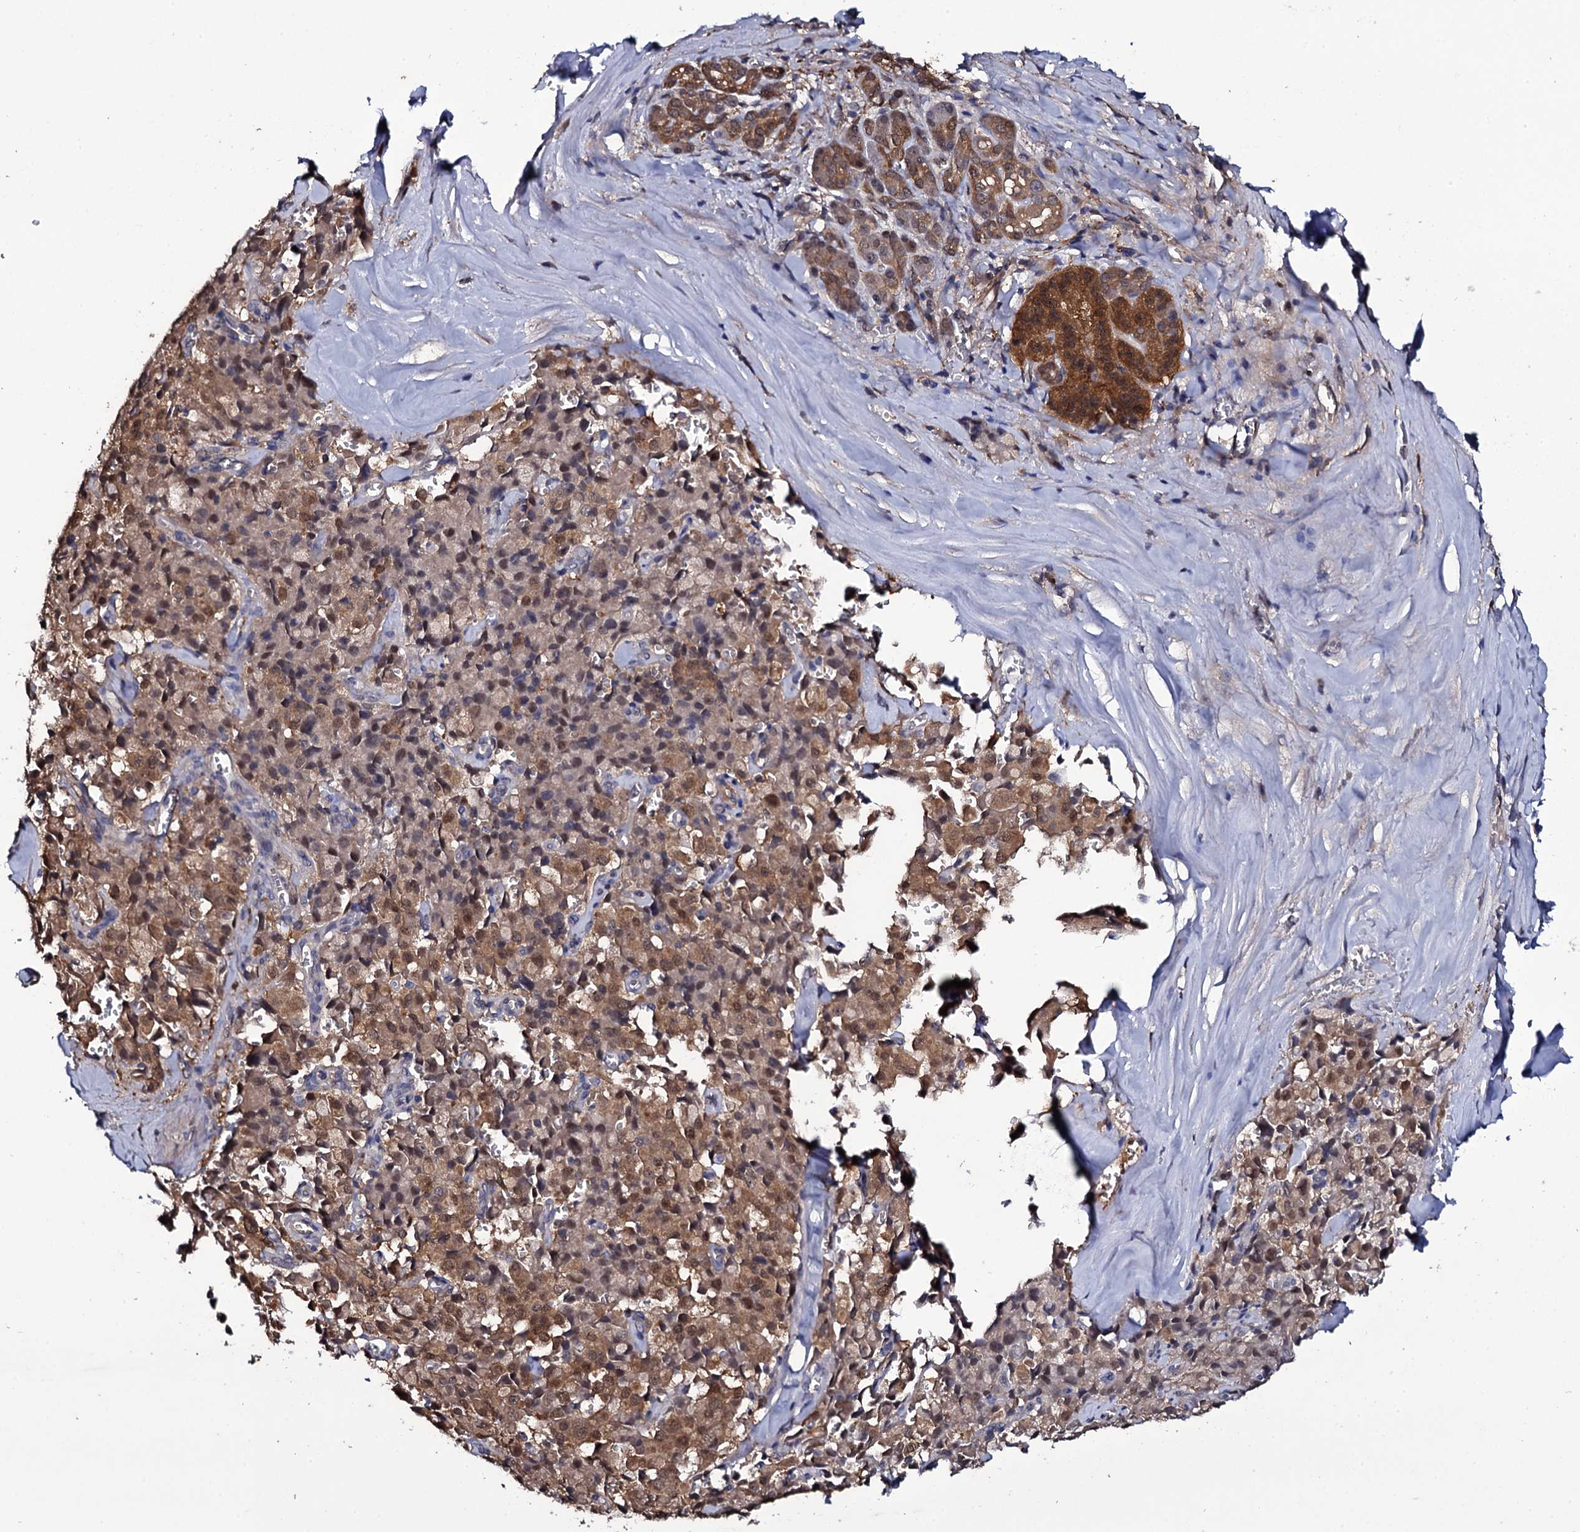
{"staining": {"intensity": "moderate", "quantity": ">75%", "location": "cytoplasmic/membranous,nuclear"}, "tissue": "pancreatic cancer", "cell_type": "Tumor cells", "image_type": "cancer", "snomed": [{"axis": "morphology", "description": "Adenocarcinoma, NOS"}, {"axis": "topography", "description": "Pancreas"}], "caption": "Immunohistochemistry (IHC) micrograph of neoplastic tissue: adenocarcinoma (pancreatic) stained using IHC demonstrates medium levels of moderate protein expression localized specifically in the cytoplasmic/membranous and nuclear of tumor cells, appearing as a cytoplasmic/membranous and nuclear brown color.", "gene": "CRYL1", "patient": {"sex": "male", "age": 65}}